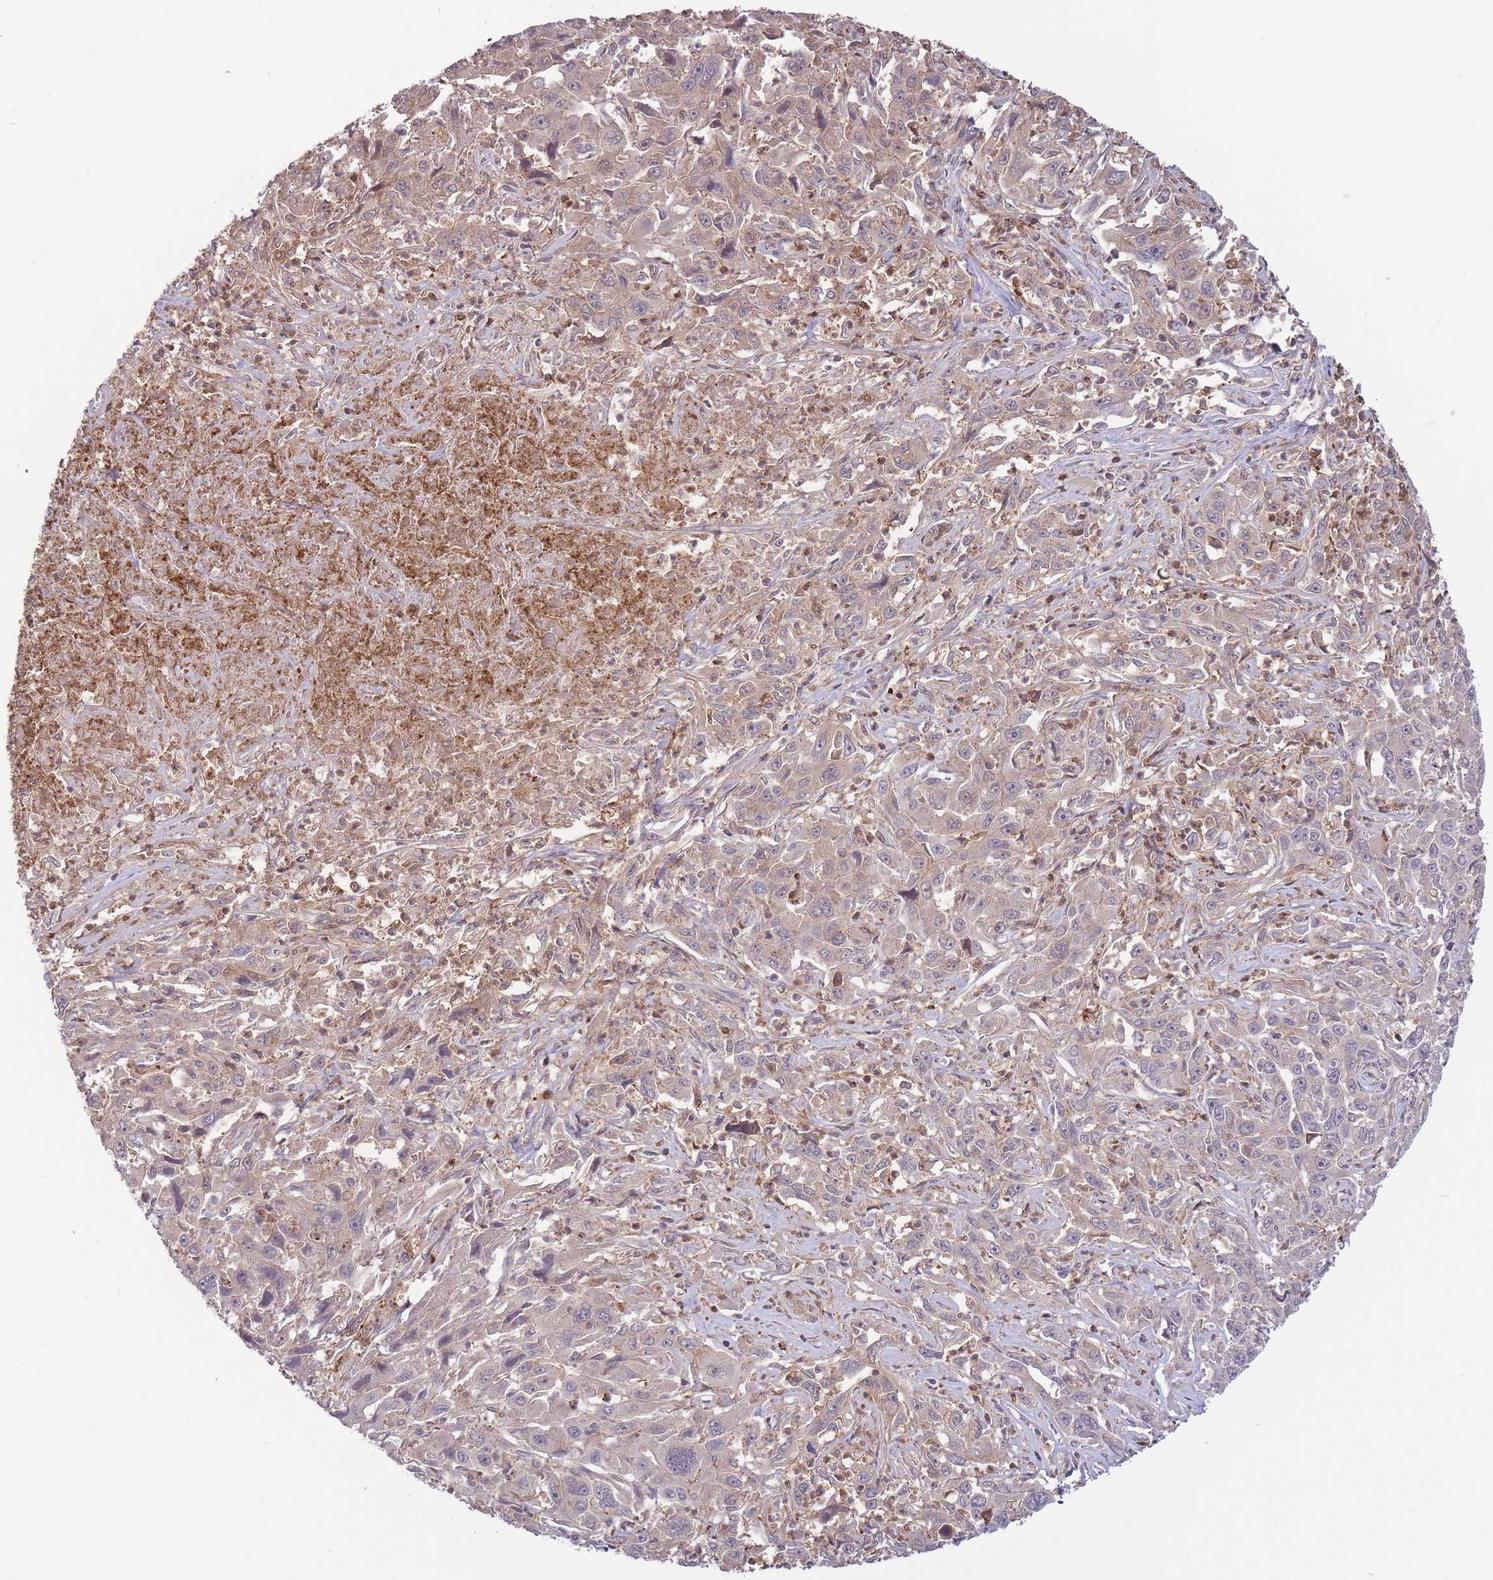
{"staining": {"intensity": "weak", "quantity": "25%-75%", "location": "cytoplasmic/membranous"}, "tissue": "liver cancer", "cell_type": "Tumor cells", "image_type": "cancer", "snomed": [{"axis": "morphology", "description": "Carcinoma, Hepatocellular, NOS"}, {"axis": "topography", "description": "Liver"}], "caption": "Hepatocellular carcinoma (liver) stained for a protein (brown) exhibits weak cytoplasmic/membranous positive expression in approximately 25%-75% of tumor cells.", "gene": "ZNF304", "patient": {"sex": "male", "age": 63}}